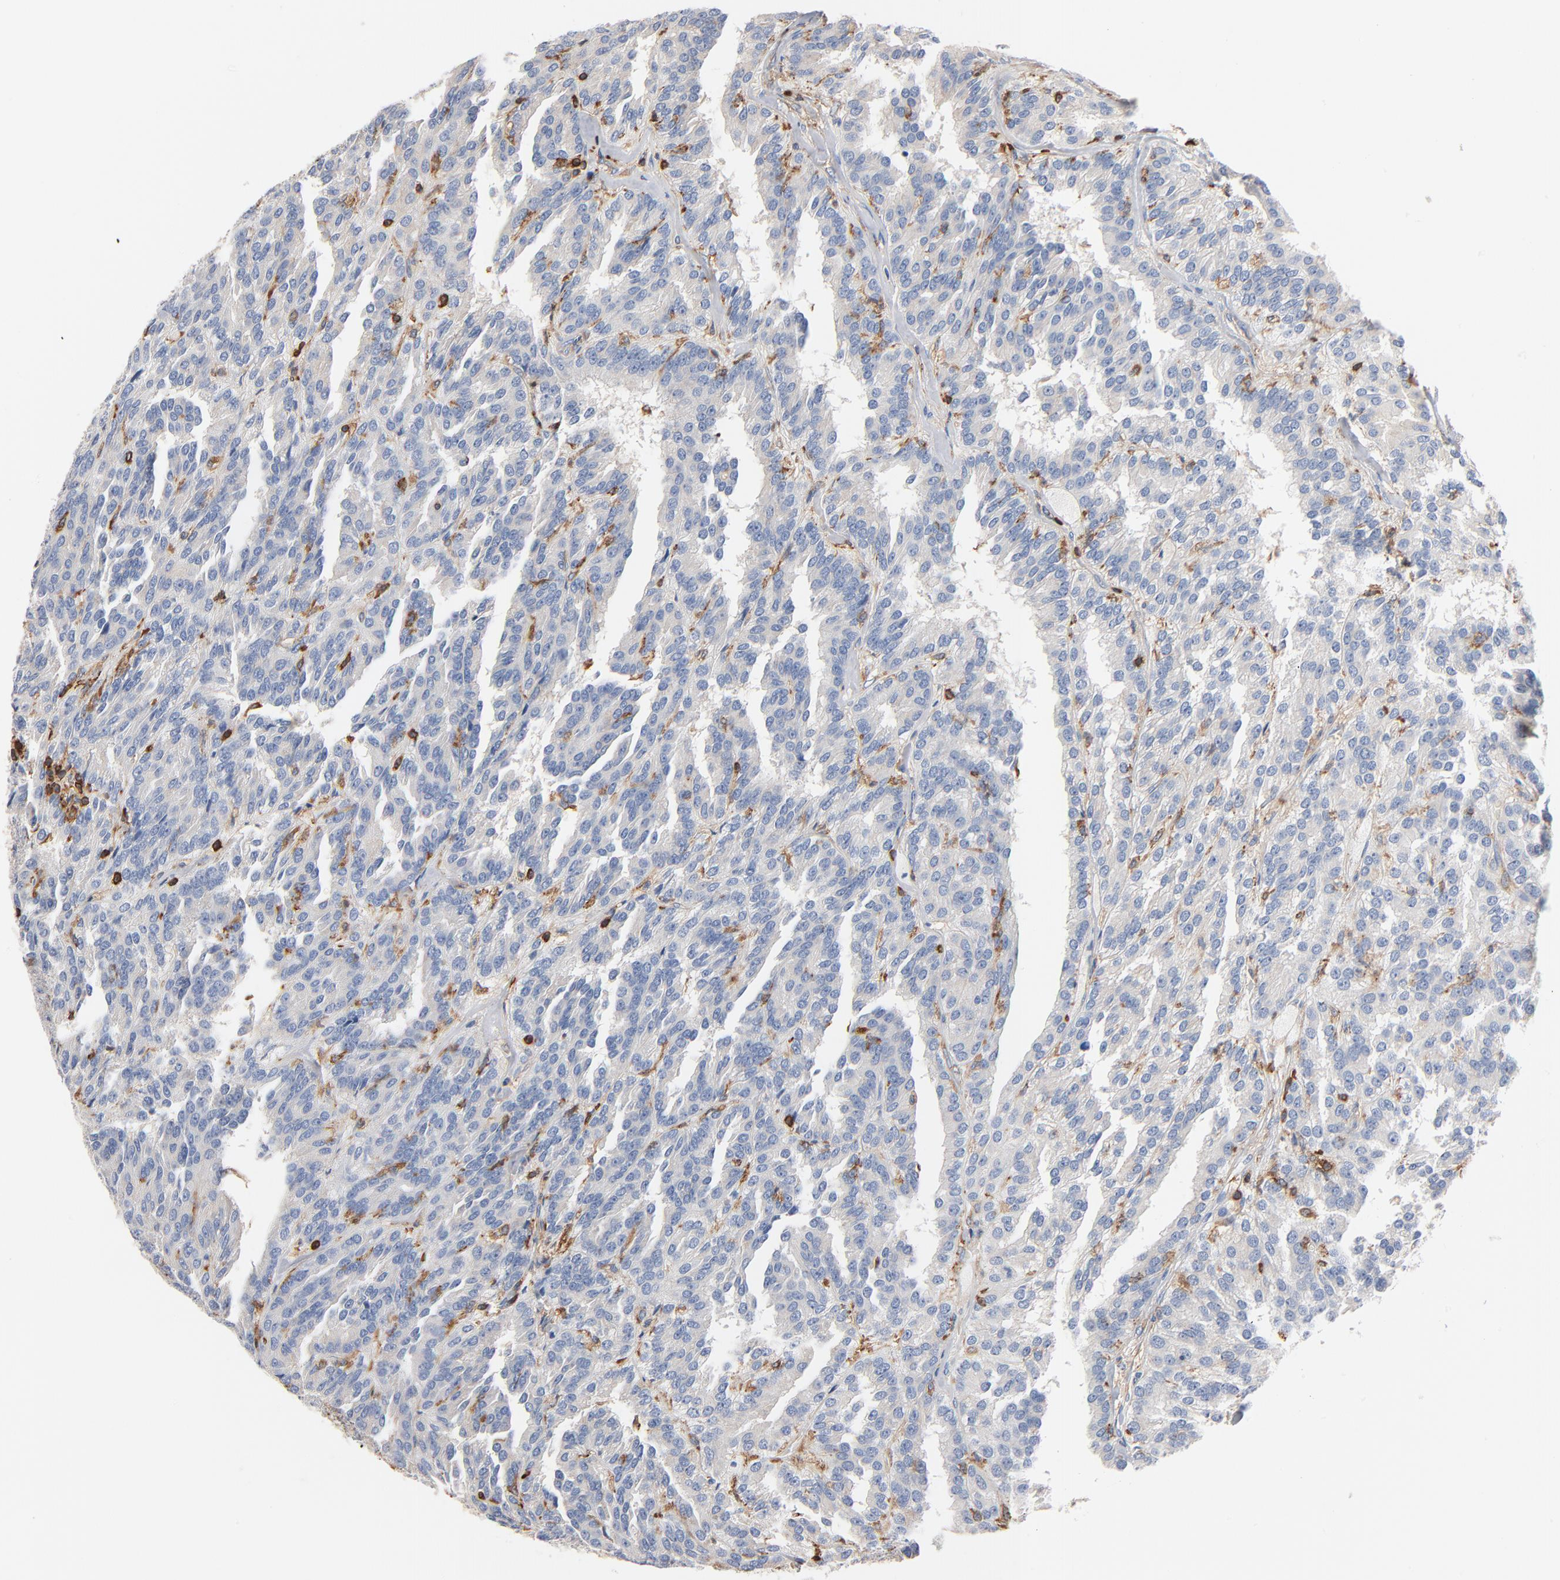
{"staining": {"intensity": "negative", "quantity": "none", "location": "none"}, "tissue": "renal cancer", "cell_type": "Tumor cells", "image_type": "cancer", "snomed": [{"axis": "morphology", "description": "Adenocarcinoma, NOS"}, {"axis": "topography", "description": "Kidney"}], "caption": "Immunohistochemistry (IHC) of adenocarcinoma (renal) exhibits no staining in tumor cells. (DAB immunohistochemistry (IHC) visualized using brightfield microscopy, high magnification).", "gene": "SH3KBP1", "patient": {"sex": "male", "age": 46}}